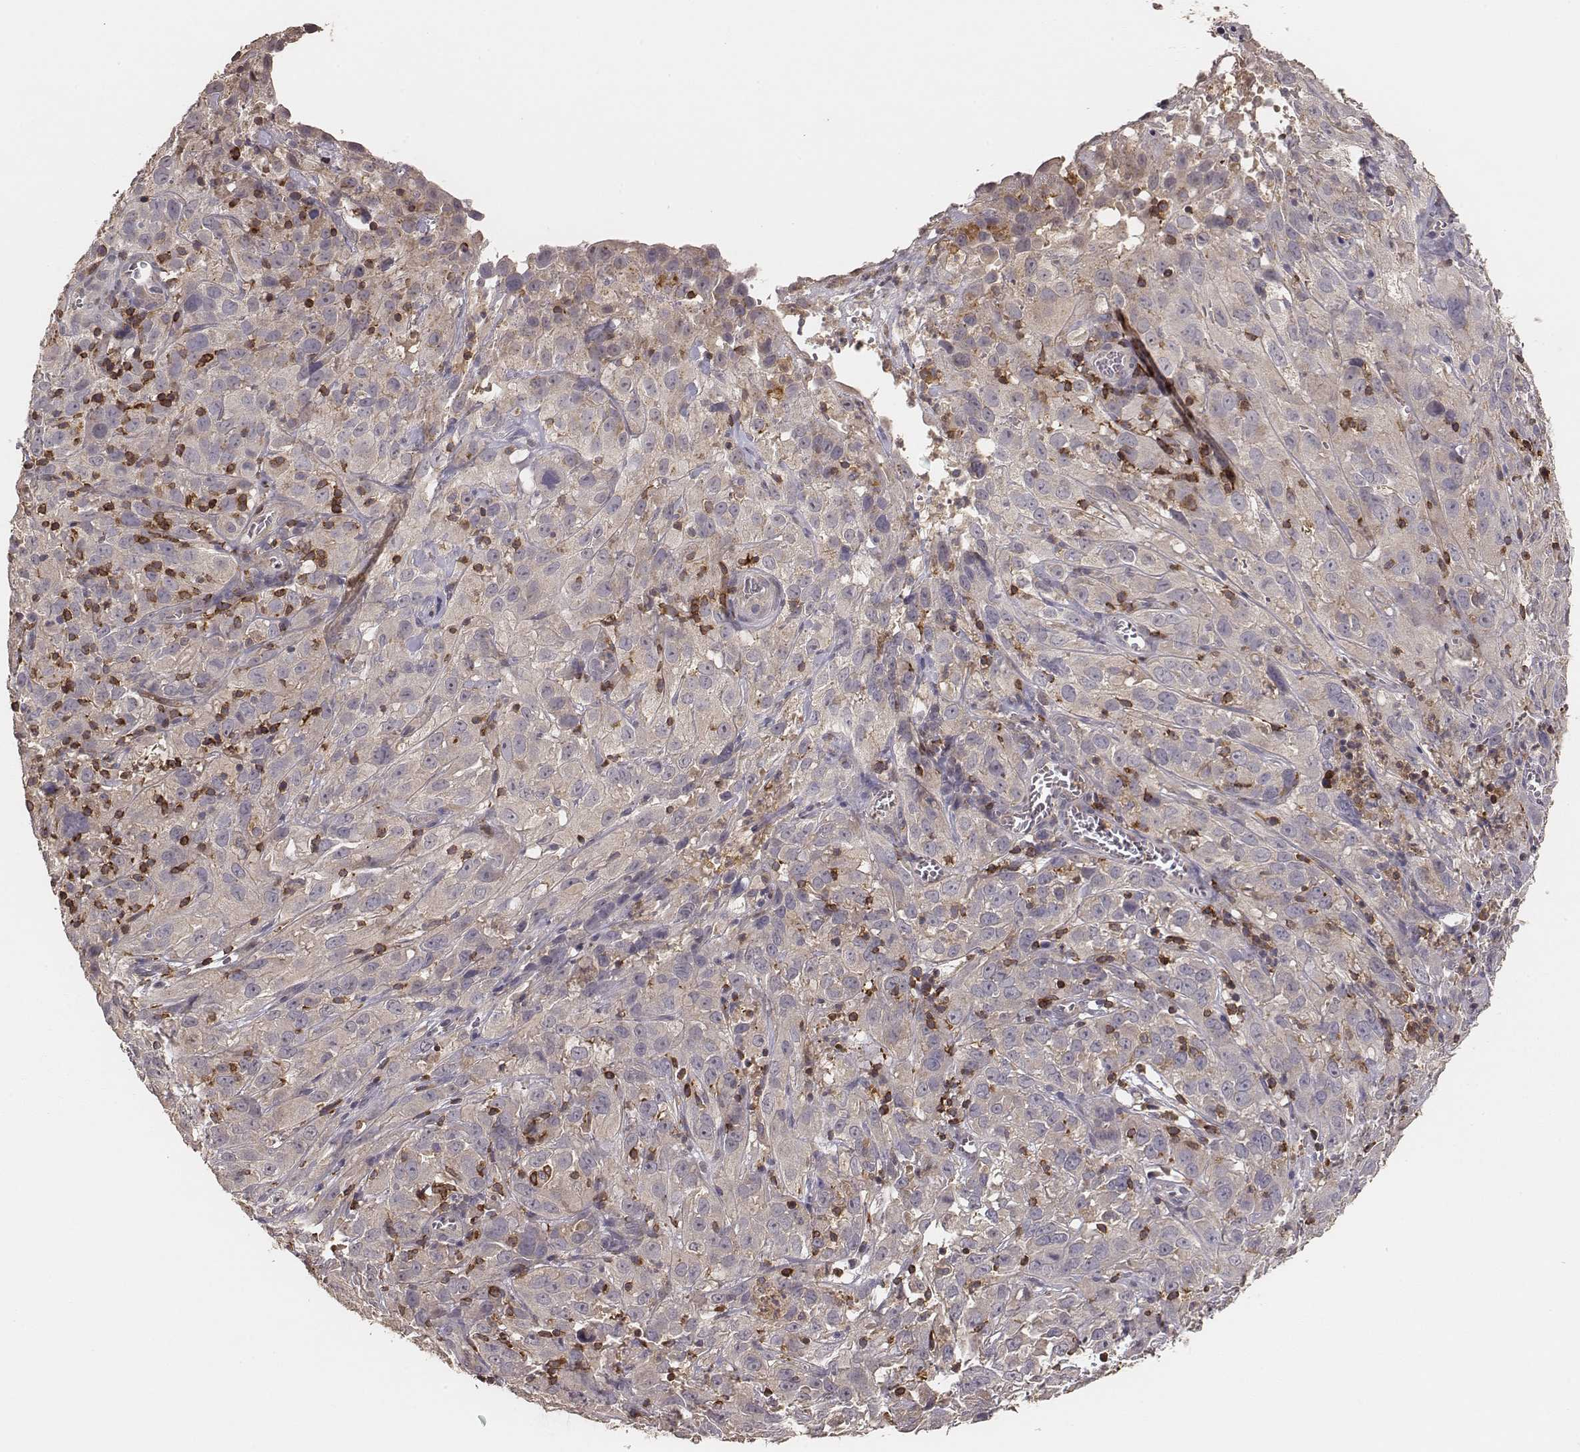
{"staining": {"intensity": "negative", "quantity": "none", "location": "none"}, "tissue": "cervical cancer", "cell_type": "Tumor cells", "image_type": "cancer", "snomed": [{"axis": "morphology", "description": "Squamous cell carcinoma, NOS"}, {"axis": "topography", "description": "Cervix"}], "caption": "There is no significant positivity in tumor cells of cervical cancer (squamous cell carcinoma).", "gene": "PILRA", "patient": {"sex": "female", "age": 32}}